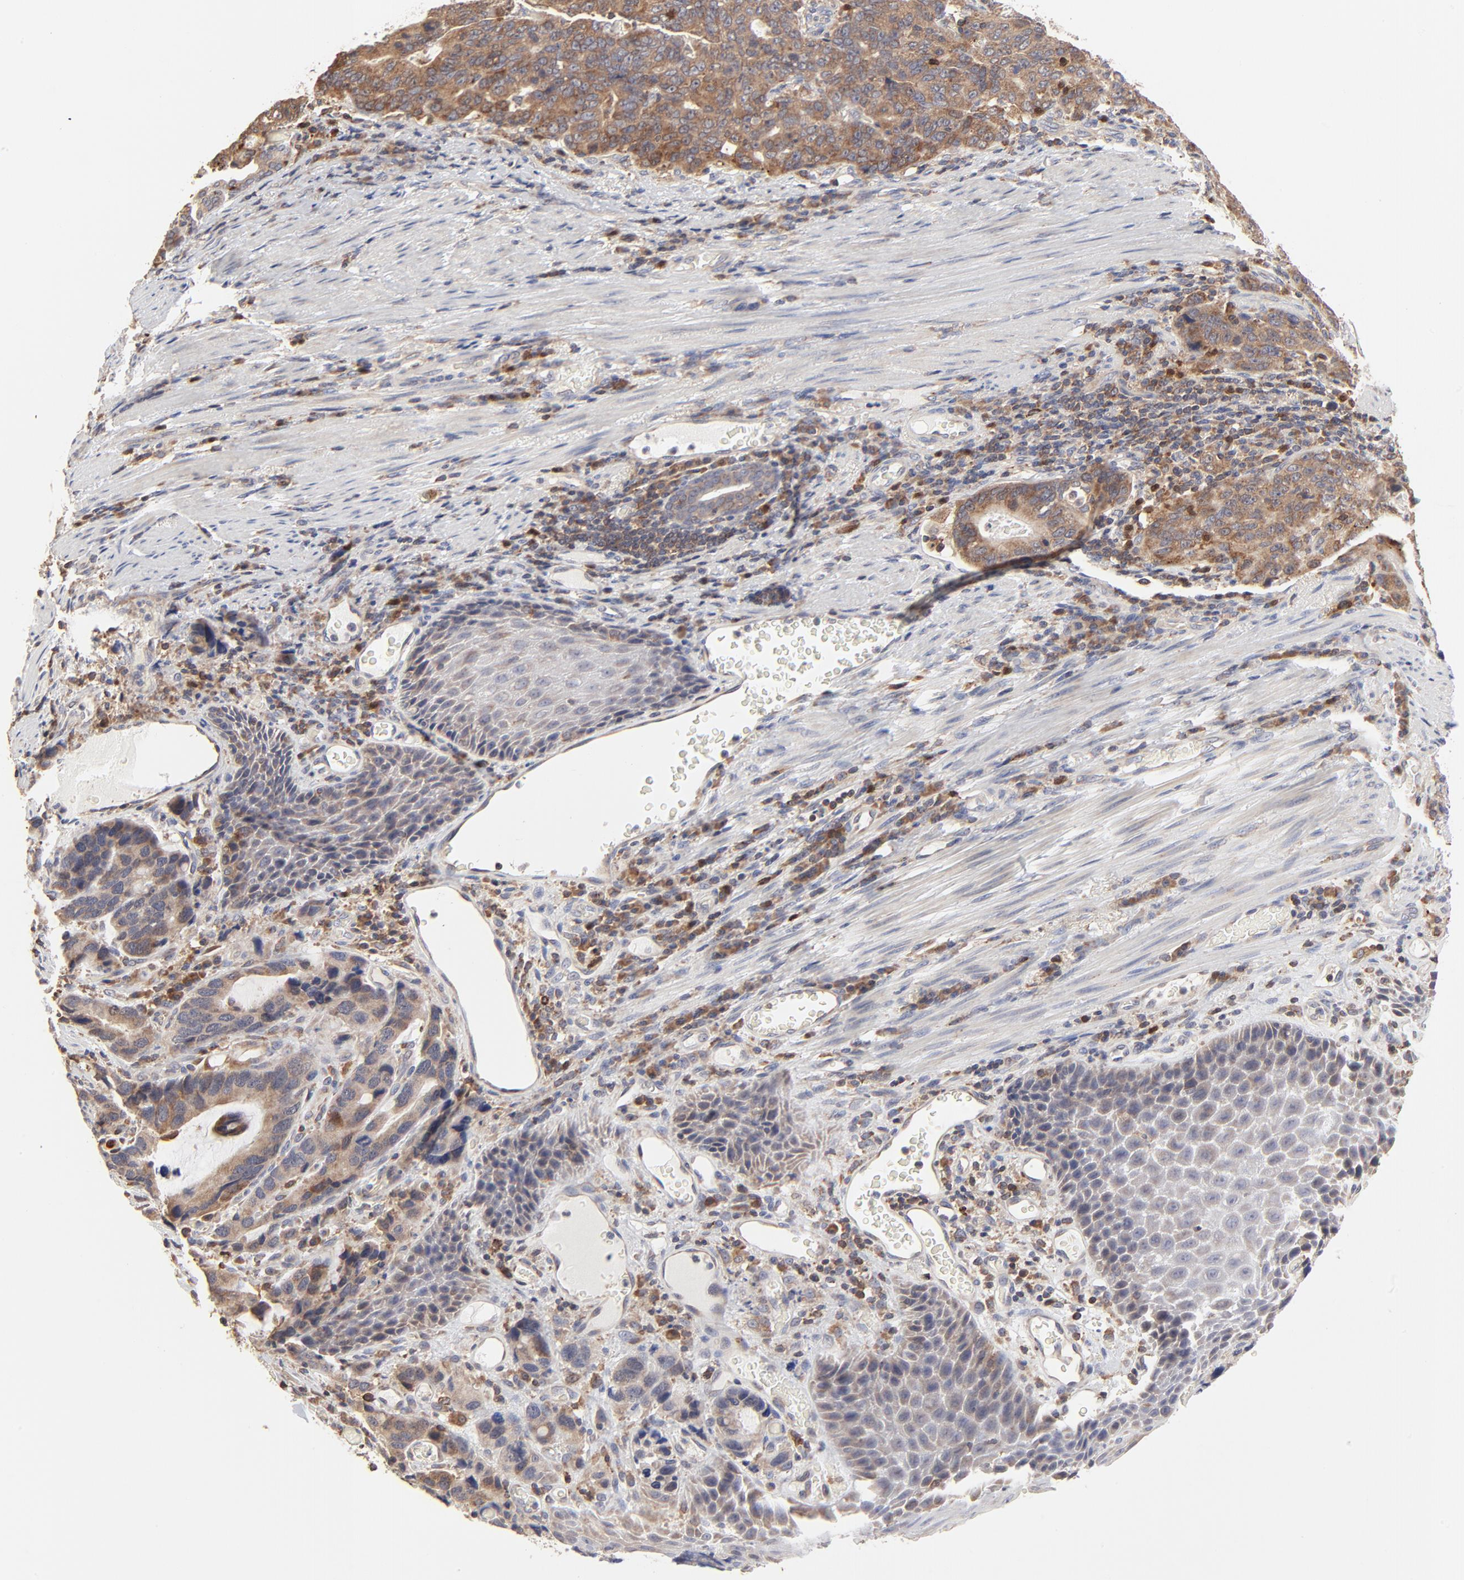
{"staining": {"intensity": "moderate", "quantity": "25%-75%", "location": "cytoplasmic/membranous"}, "tissue": "stomach cancer", "cell_type": "Tumor cells", "image_type": "cancer", "snomed": [{"axis": "morphology", "description": "Adenocarcinoma, NOS"}, {"axis": "topography", "description": "Esophagus"}, {"axis": "topography", "description": "Stomach"}], "caption": "Brown immunohistochemical staining in adenocarcinoma (stomach) reveals moderate cytoplasmic/membranous positivity in approximately 25%-75% of tumor cells.", "gene": "RNF213", "patient": {"sex": "male", "age": 74}}